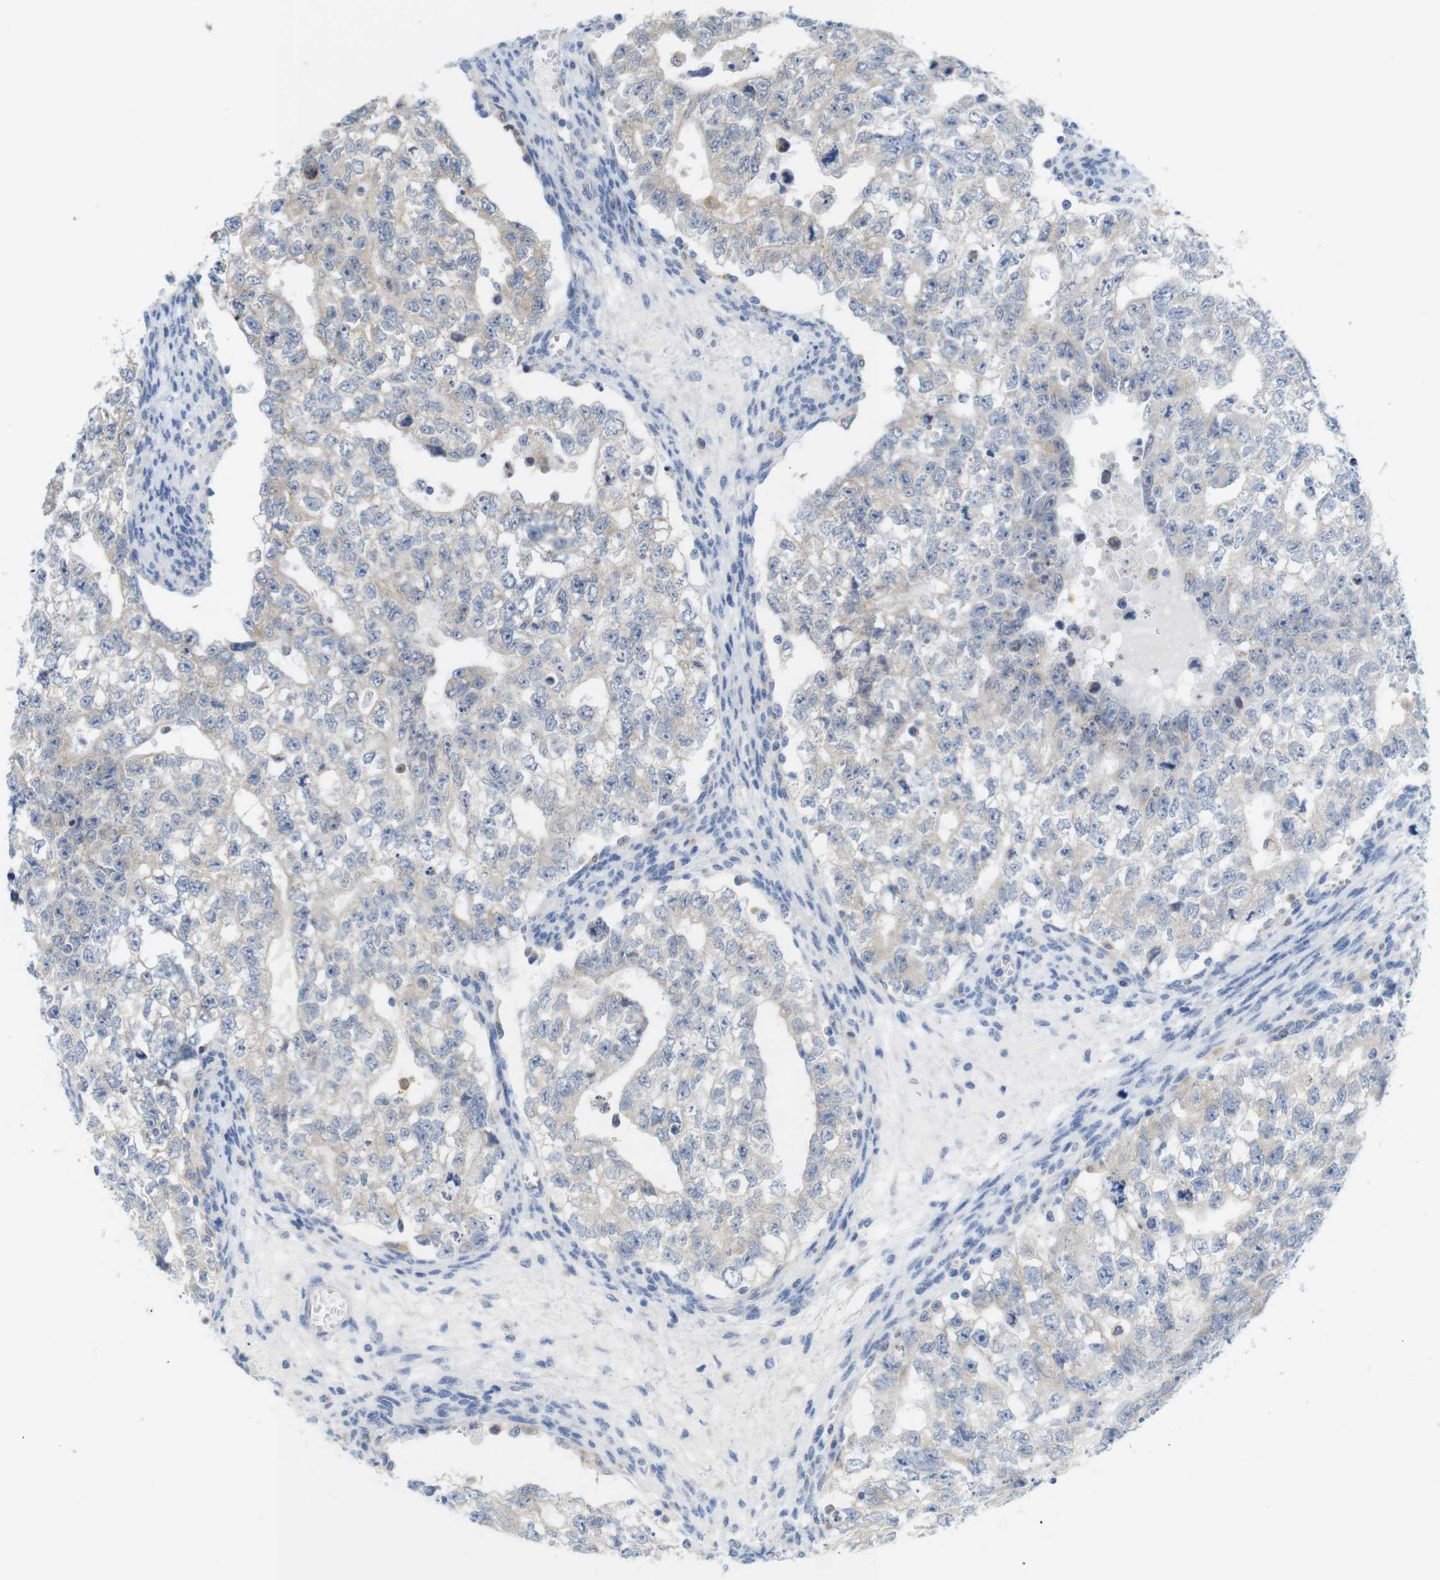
{"staining": {"intensity": "negative", "quantity": "none", "location": "none"}, "tissue": "testis cancer", "cell_type": "Tumor cells", "image_type": "cancer", "snomed": [{"axis": "morphology", "description": "Seminoma, NOS"}, {"axis": "morphology", "description": "Carcinoma, Embryonal, NOS"}, {"axis": "topography", "description": "Testis"}], "caption": "Immunohistochemistry (IHC) histopathology image of neoplastic tissue: testis cancer stained with DAB demonstrates no significant protein positivity in tumor cells.", "gene": "NEBL", "patient": {"sex": "male", "age": 38}}